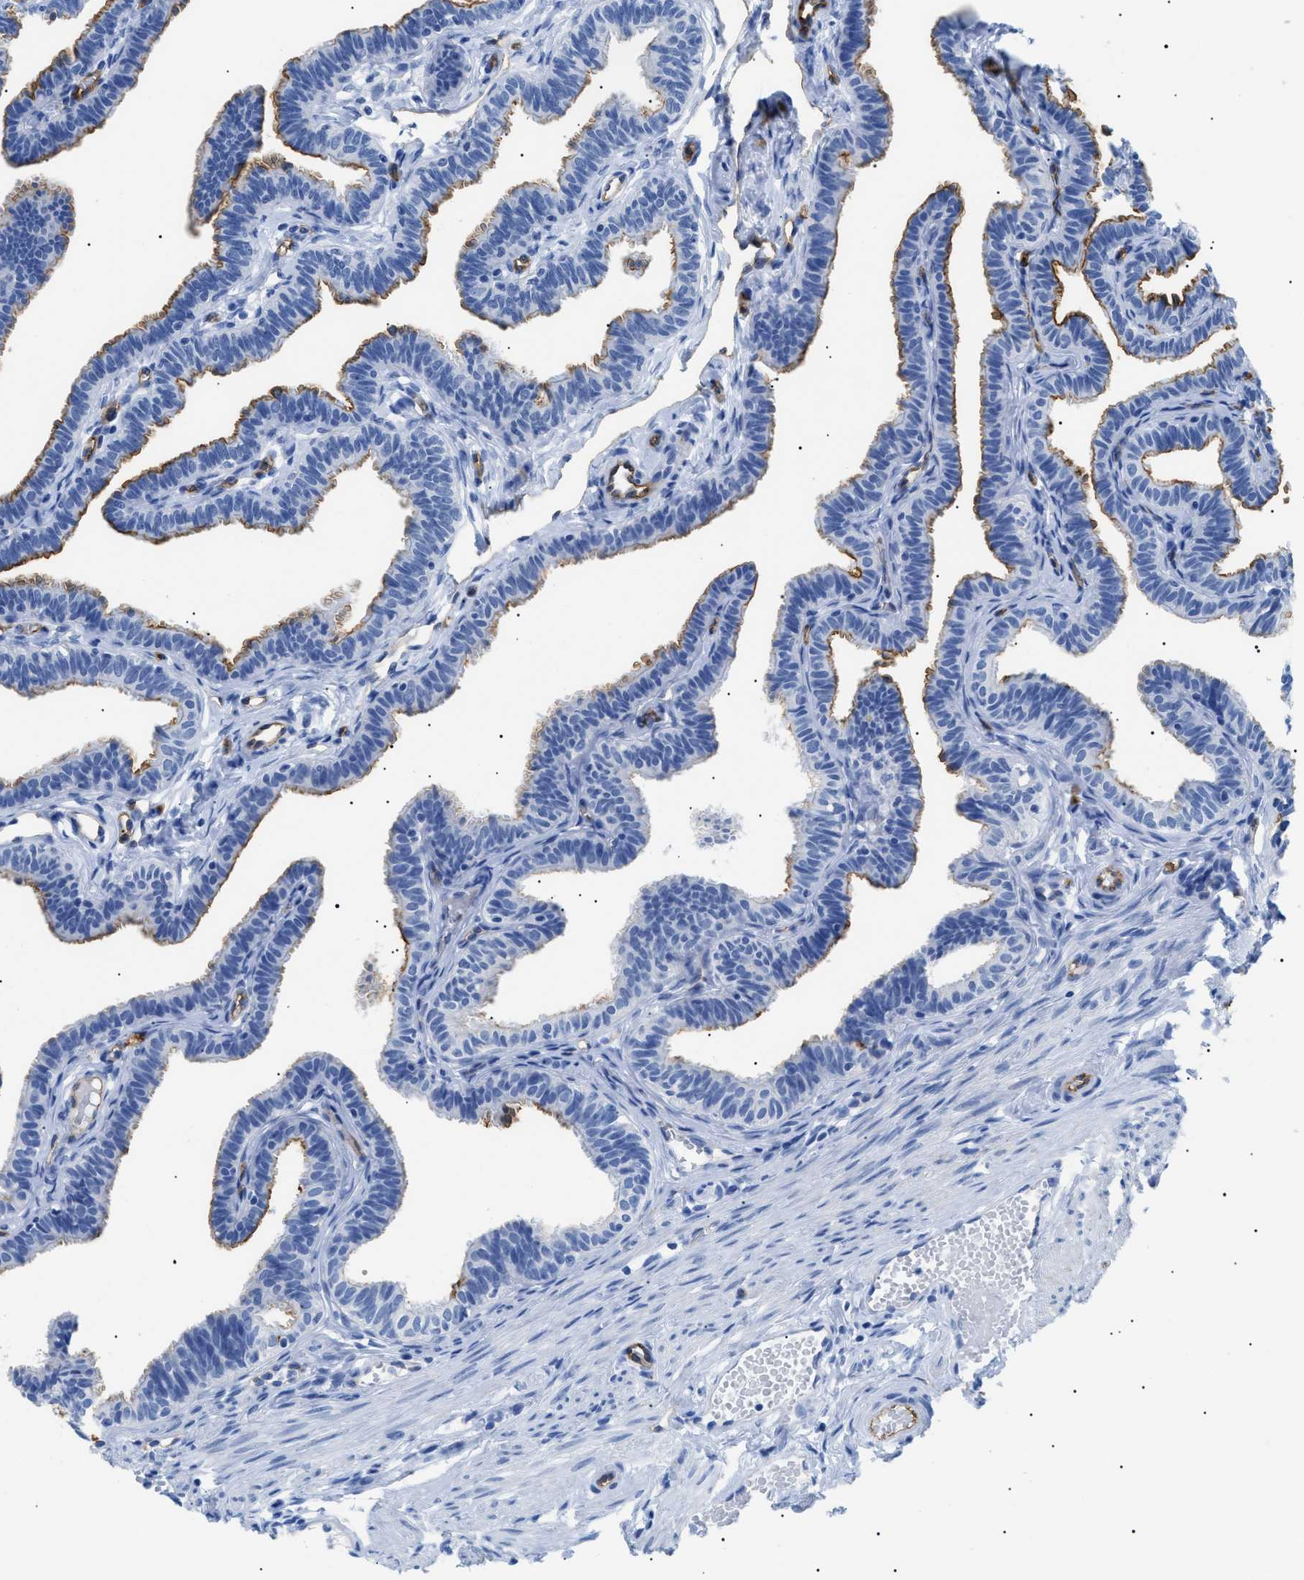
{"staining": {"intensity": "moderate", "quantity": ">75%", "location": "cytoplasmic/membranous"}, "tissue": "fallopian tube", "cell_type": "Glandular cells", "image_type": "normal", "snomed": [{"axis": "morphology", "description": "Normal tissue, NOS"}, {"axis": "topography", "description": "Fallopian tube"}, {"axis": "topography", "description": "Ovary"}], "caption": "Protein expression analysis of normal fallopian tube reveals moderate cytoplasmic/membranous staining in approximately >75% of glandular cells.", "gene": "PODXL", "patient": {"sex": "female", "age": 23}}